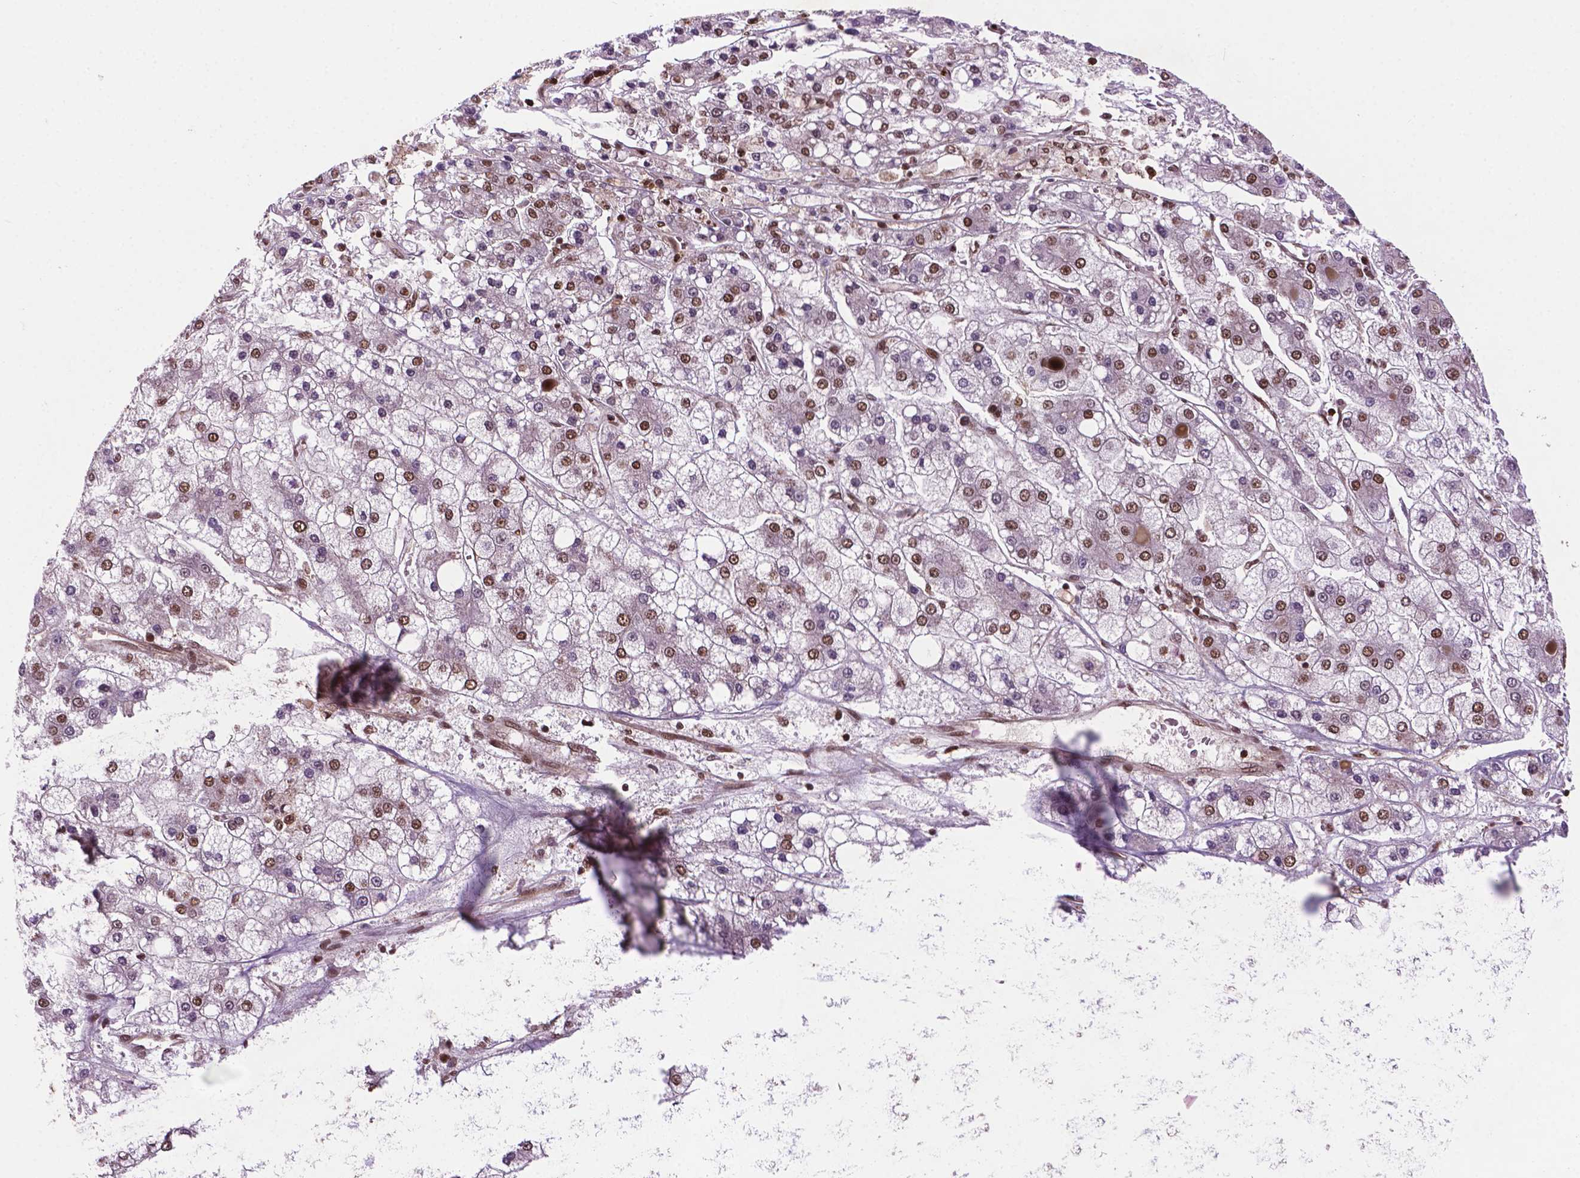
{"staining": {"intensity": "moderate", "quantity": ">75%", "location": "nuclear"}, "tissue": "liver cancer", "cell_type": "Tumor cells", "image_type": "cancer", "snomed": [{"axis": "morphology", "description": "Carcinoma, Hepatocellular, NOS"}, {"axis": "topography", "description": "Liver"}], "caption": "Immunohistochemistry (IHC) of human liver cancer demonstrates medium levels of moderate nuclear expression in approximately >75% of tumor cells.", "gene": "SIRT6", "patient": {"sex": "male", "age": 73}}